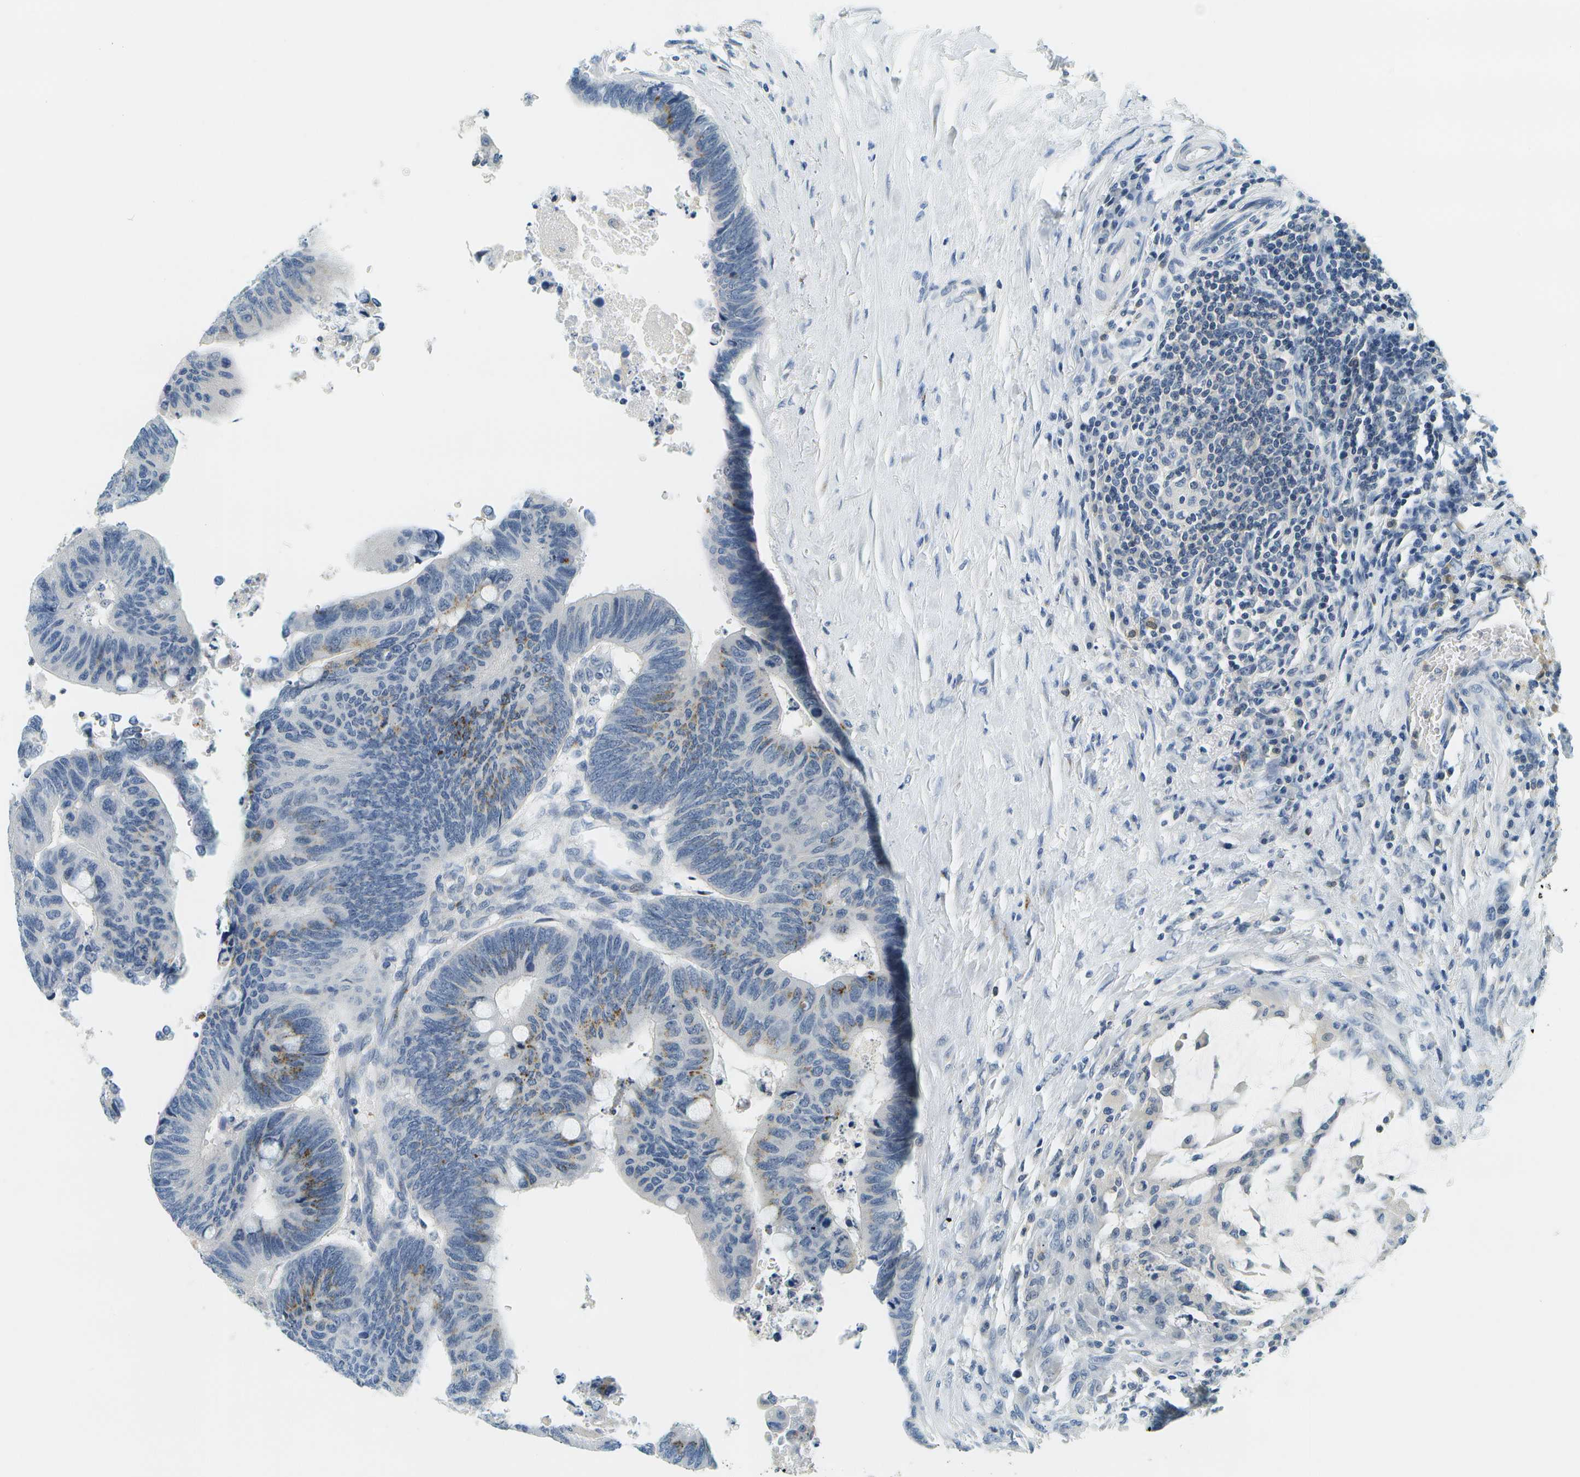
{"staining": {"intensity": "moderate", "quantity": "<25%", "location": "cytoplasmic/membranous"}, "tissue": "colorectal cancer", "cell_type": "Tumor cells", "image_type": "cancer", "snomed": [{"axis": "morphology", "description": "Normal tissue, NOS"}, {"axis": "morphology", "description": "Adenocarcinoma, NOS"}, {"axis": "topography", "description": "Rectum"}, {"axis": "topography", "description": "Peripheral nerve tissue"}], "caption": "Colorectal cancer was stained to show a protein in brown. There is low levels of moderate cytoplasmic/membranous expression in about <25% of tumor cells.", "gene": "RASGRP2", "patient": {"sex": "male", "age": 92}}